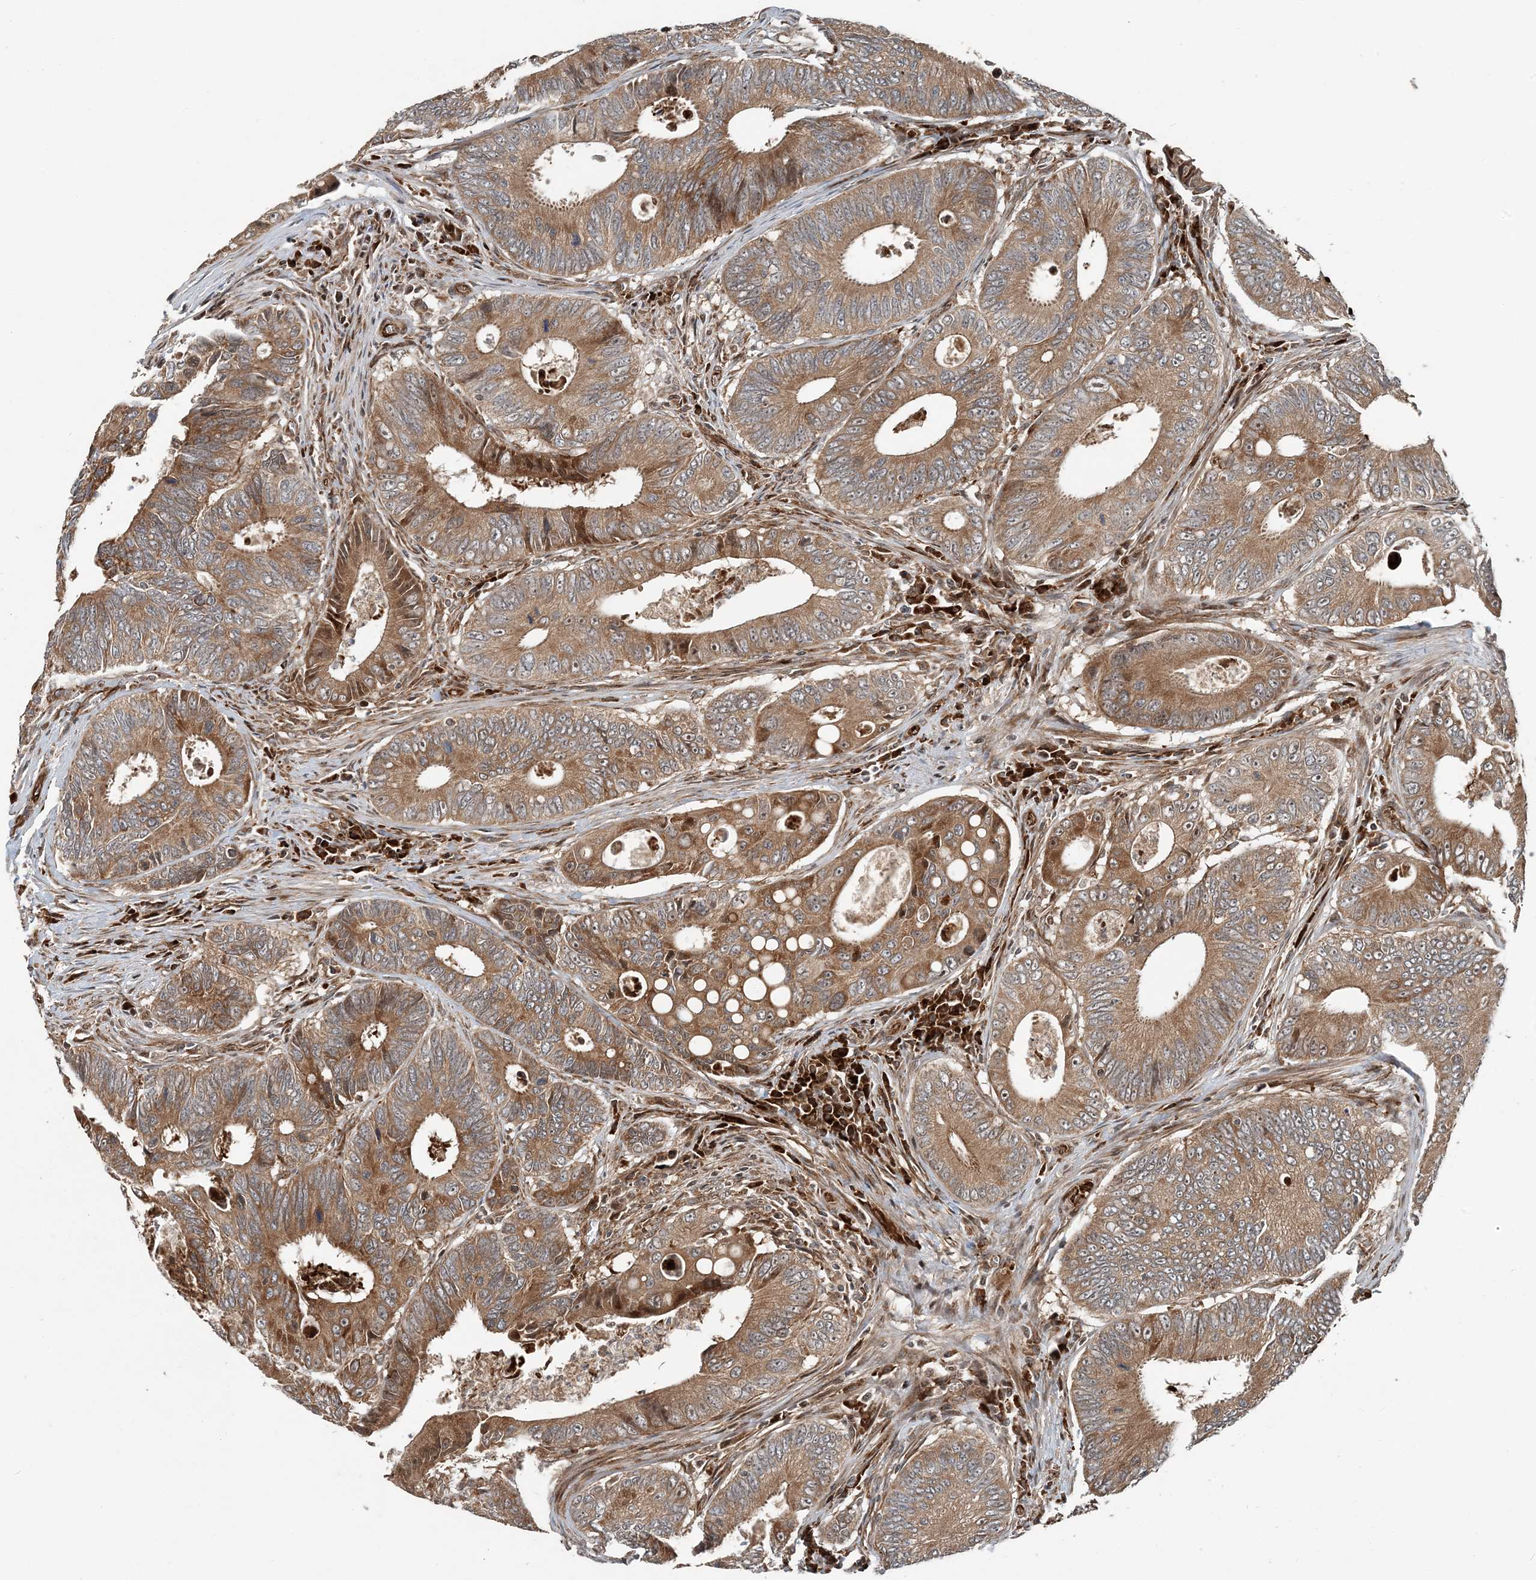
{"staining": {"intensity": "moderate", "quantity": ">75%", "location": "cytoplasmic/membranous"}, "tissue": "colorectal cancer", "cell_type": "Tumor cells", "image_type": "cancer", "snomed": [{"axis": "morphology", "description": "Inflammation, NOS"}, {"axis": "morphology", "description": "Adenocarcinoma, NOS"}, {"axis": "topography", "description": "Colon"}], "caption": "High-power microscopy captured an IHC micrograph of colorectal adenocarcinoma, revealing moderate cytoplasmic/membranous expression in approximately >75% of tumor cells.", "gene": "EDEM2", "patient": {"sex": "male", "age": 72}}